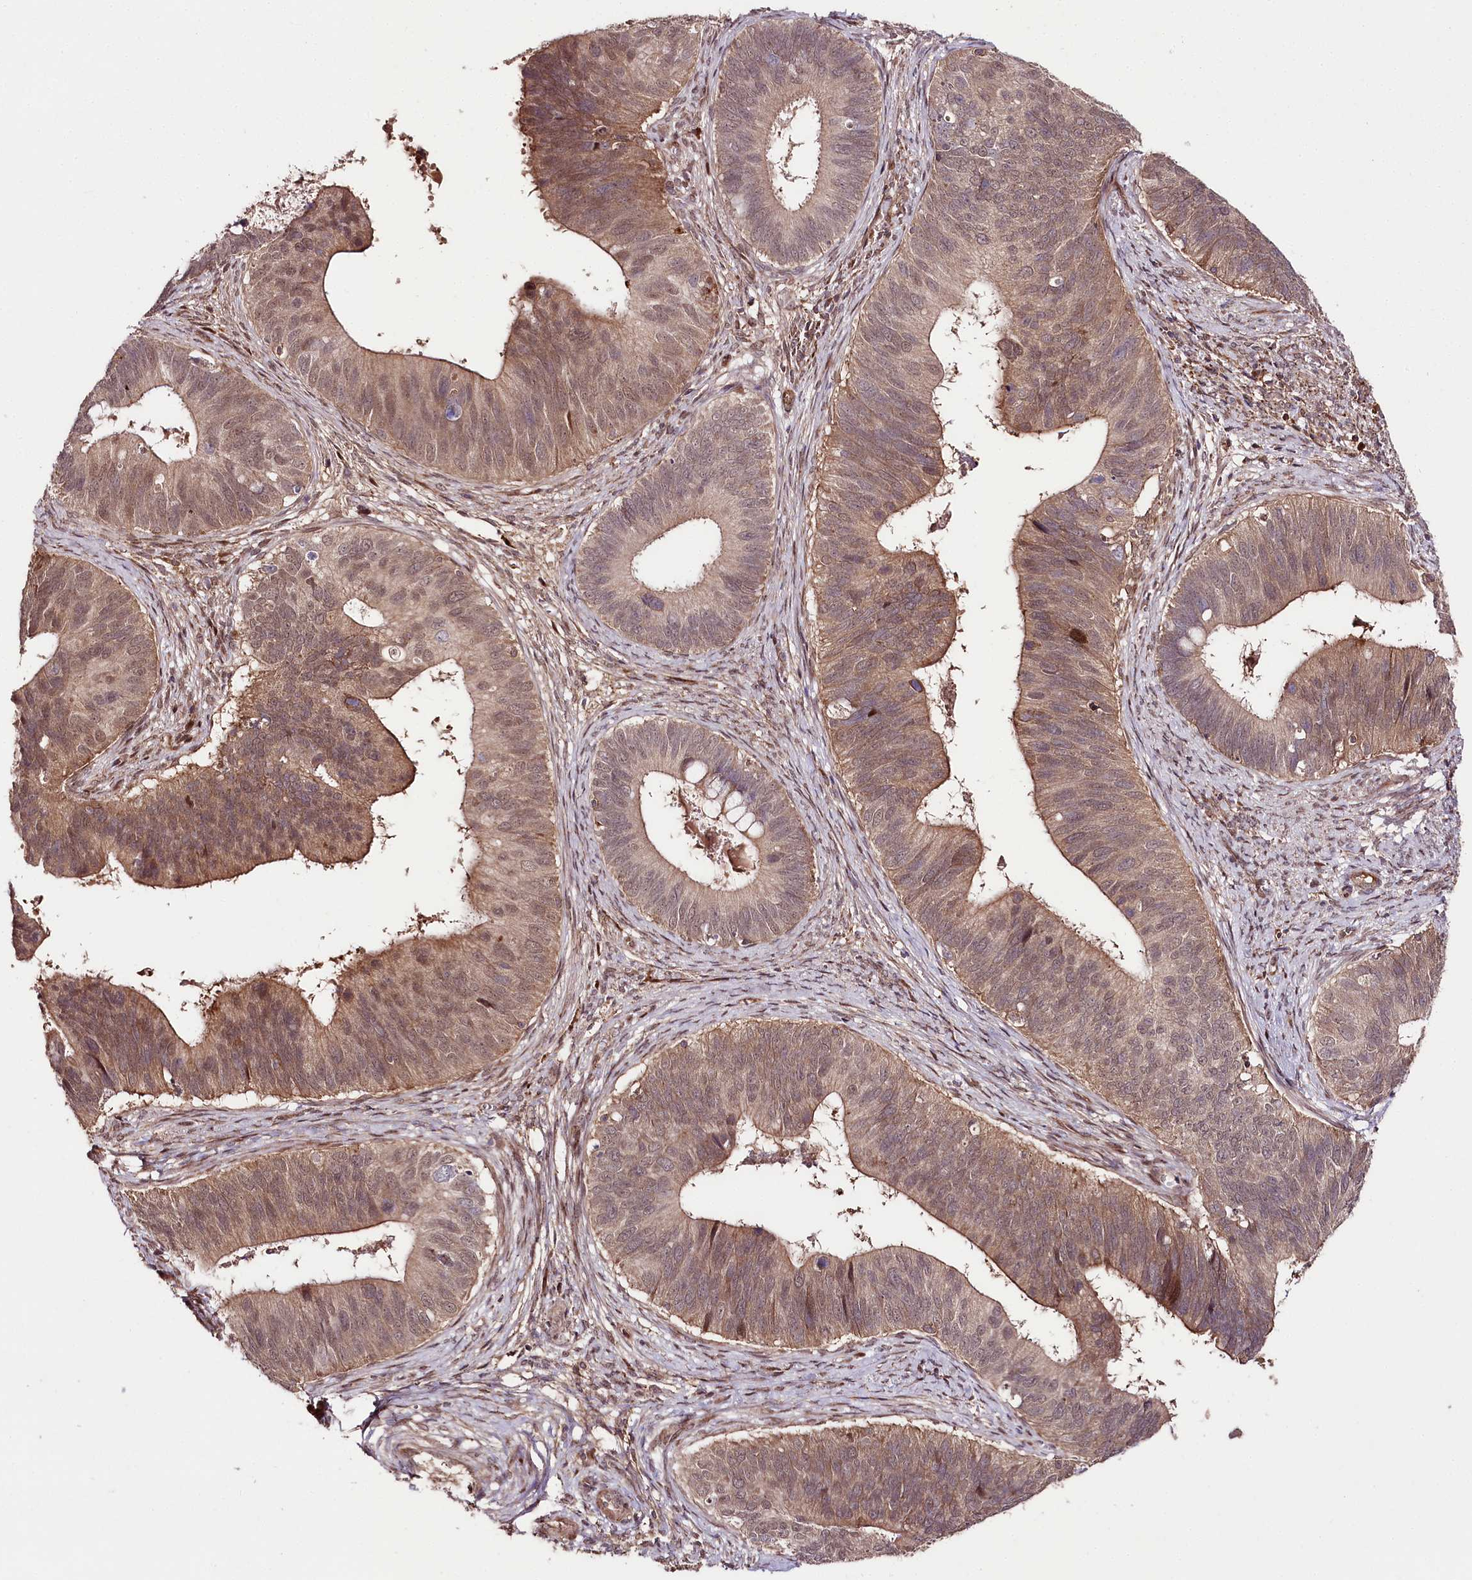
{"staining": {"intensity": "moderate", "quantity": "25%-75%", "location": "cytoplasmic/membranous"}, "tissue": "cervical cancer", "cell_type": "Tumor cells", "image_type": "cancer", "snomed": [{"axis": "morphology", "description": "Adenocarcinoma, NOS"}, {"axis": "topography", "description": "Cervix"}], "caption": "Tumor cells reveal medium levels of moderate cytoplasmic/membranous expression in about 25%-75% of cells in human cervical adenocarcinoma. (Brightfield microscopy of DAB IHC at high magnification).", "gene": "PHLDB1", "patient": {"sex": "female", "age": 42}}